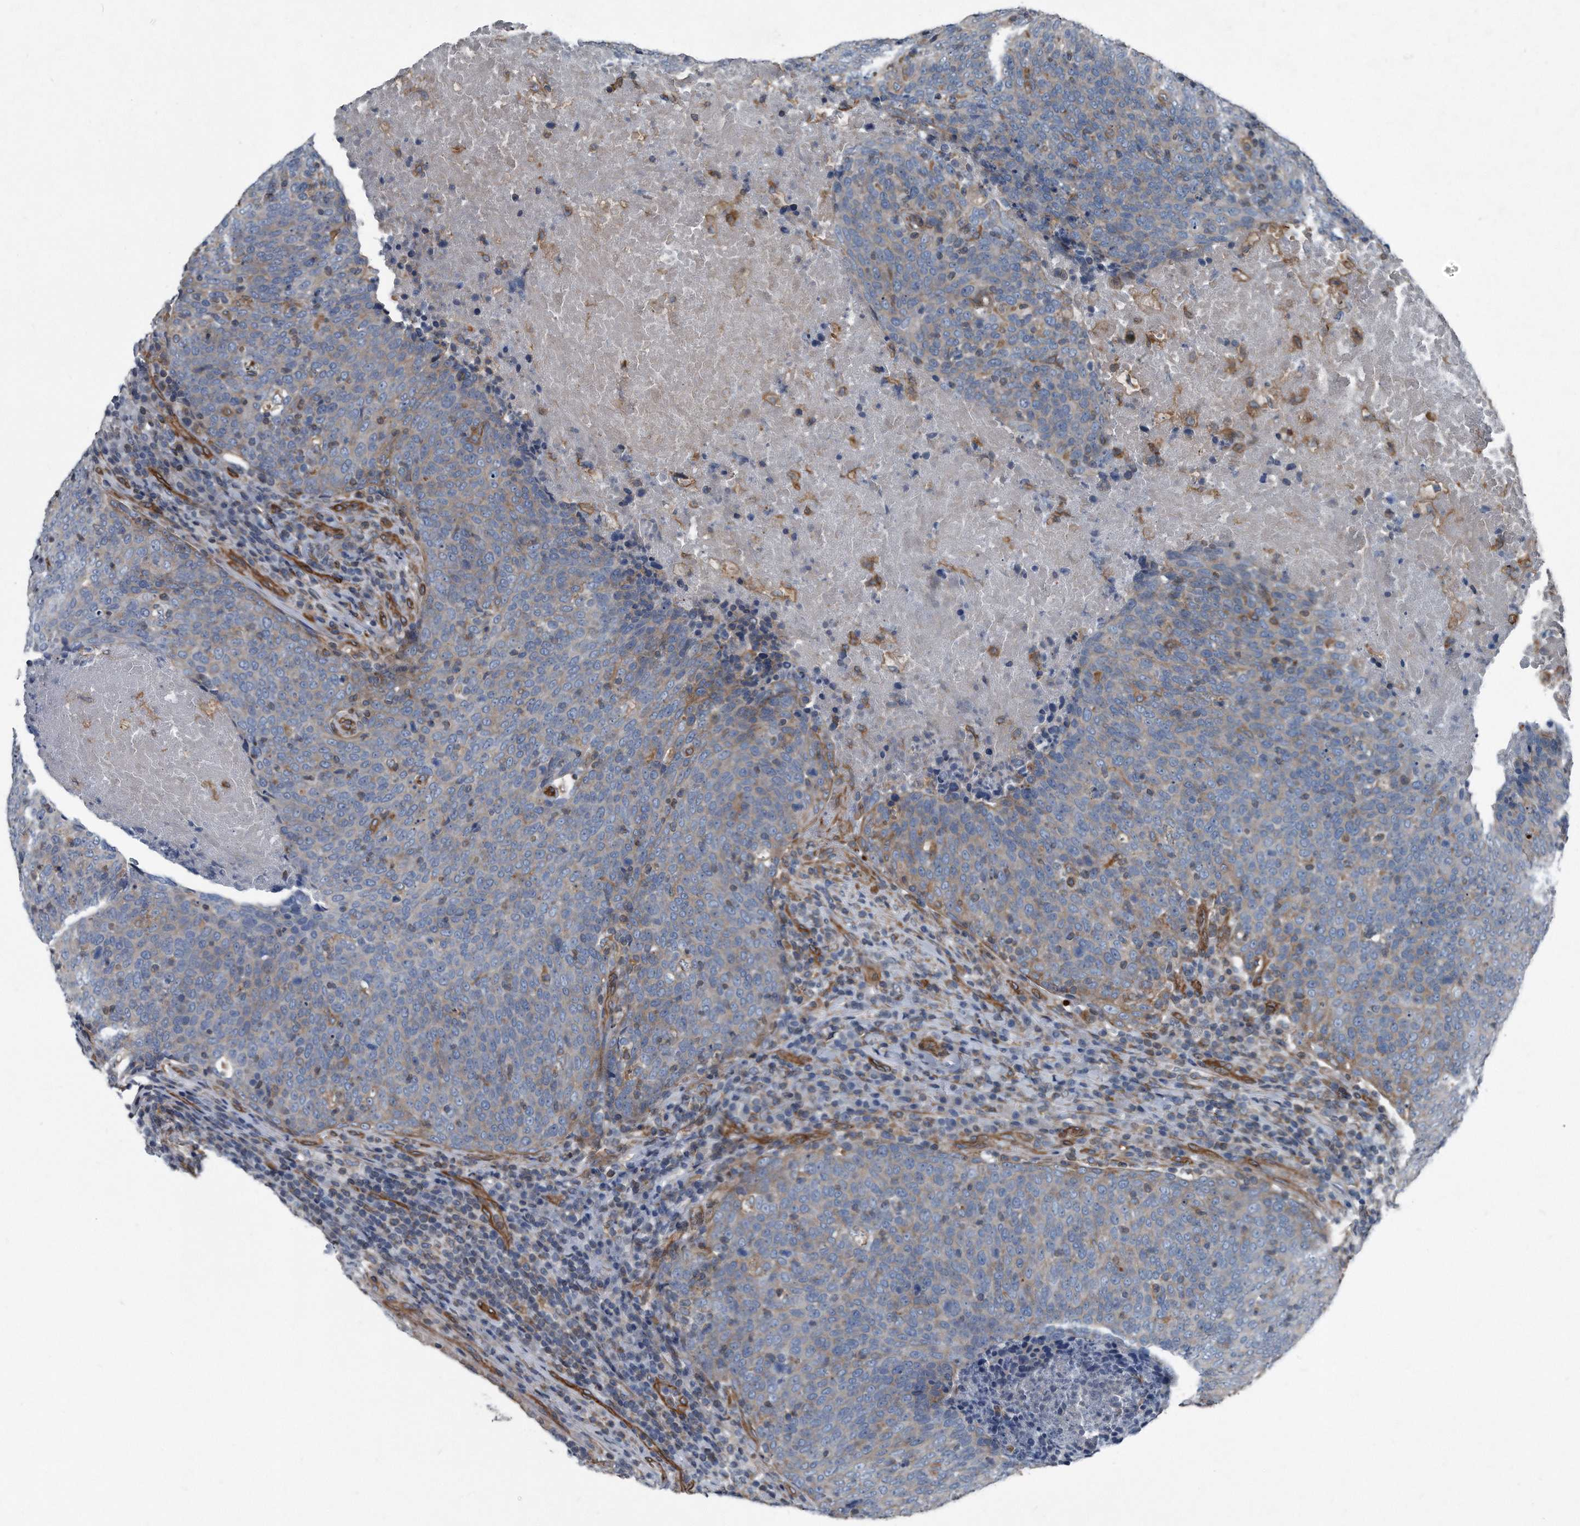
{"staining": {"intensity": "weak", "quantity": "<25%", "location": "cytoplasmic/membranous"}, "tissue": "head and neck cancer", "cell_type": "Tumor cells", "image_type": "cancer", "snomed": [{"axis": "morphology", "description": "Squamous cell carcinoma, NOS"}, {"axis": "morphology", "description": "Squamous cell carcinoma, metastatic, NOS"}, {"axis": "topography", "description": "Lymph node"}, {"axis": "topography", "description": "Head-Neck"}], "caption": "This is a image of IHC staining of head and neck cancer (squamous cell carcinoma), which shows no staining in tumor cells.", "gene": "PLEC", "patient": {"sex": "male", "age": 62}}